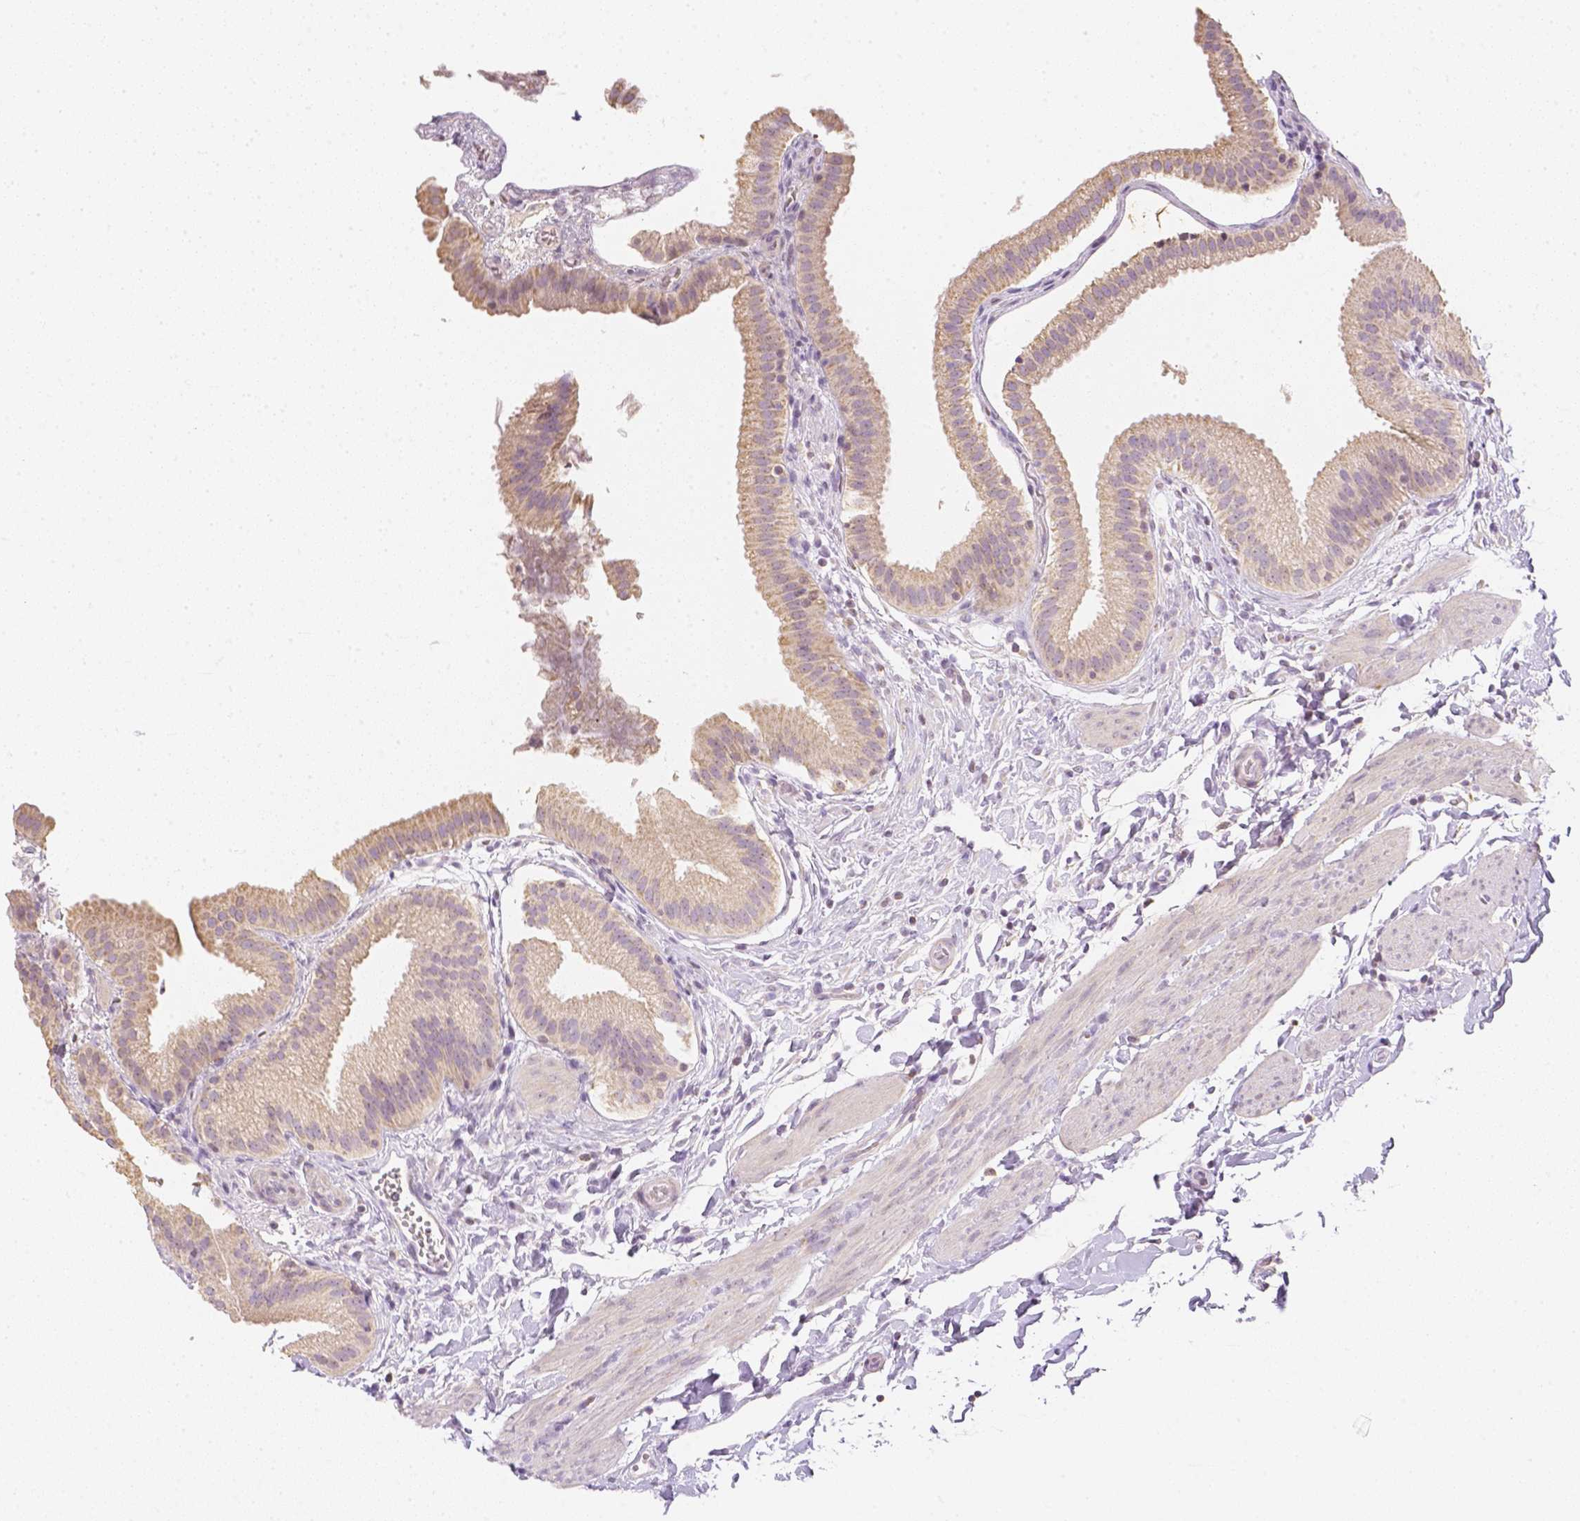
{"staining": {"intensity": "weak", "quantity": ">75%", "location": "cytoplasmic/membranous"}, "tissue": "gallbladder", "cell_type": "Glandular cells", "image_type": "normal", "snomed": [{"axis": "morphology", "description": "Normal tissue, NOS"}, {"axis": "topography", "description": "Gallbladder"}], "caption": "Protein expression analysis of benign gallbladder exhibits weak cytoplasmic/membranous expression in approximately >75% of glandular cells. Nuclei are stained in blue.", "gene": "NVL", "patient": {"sex": "female", "age": 63}}